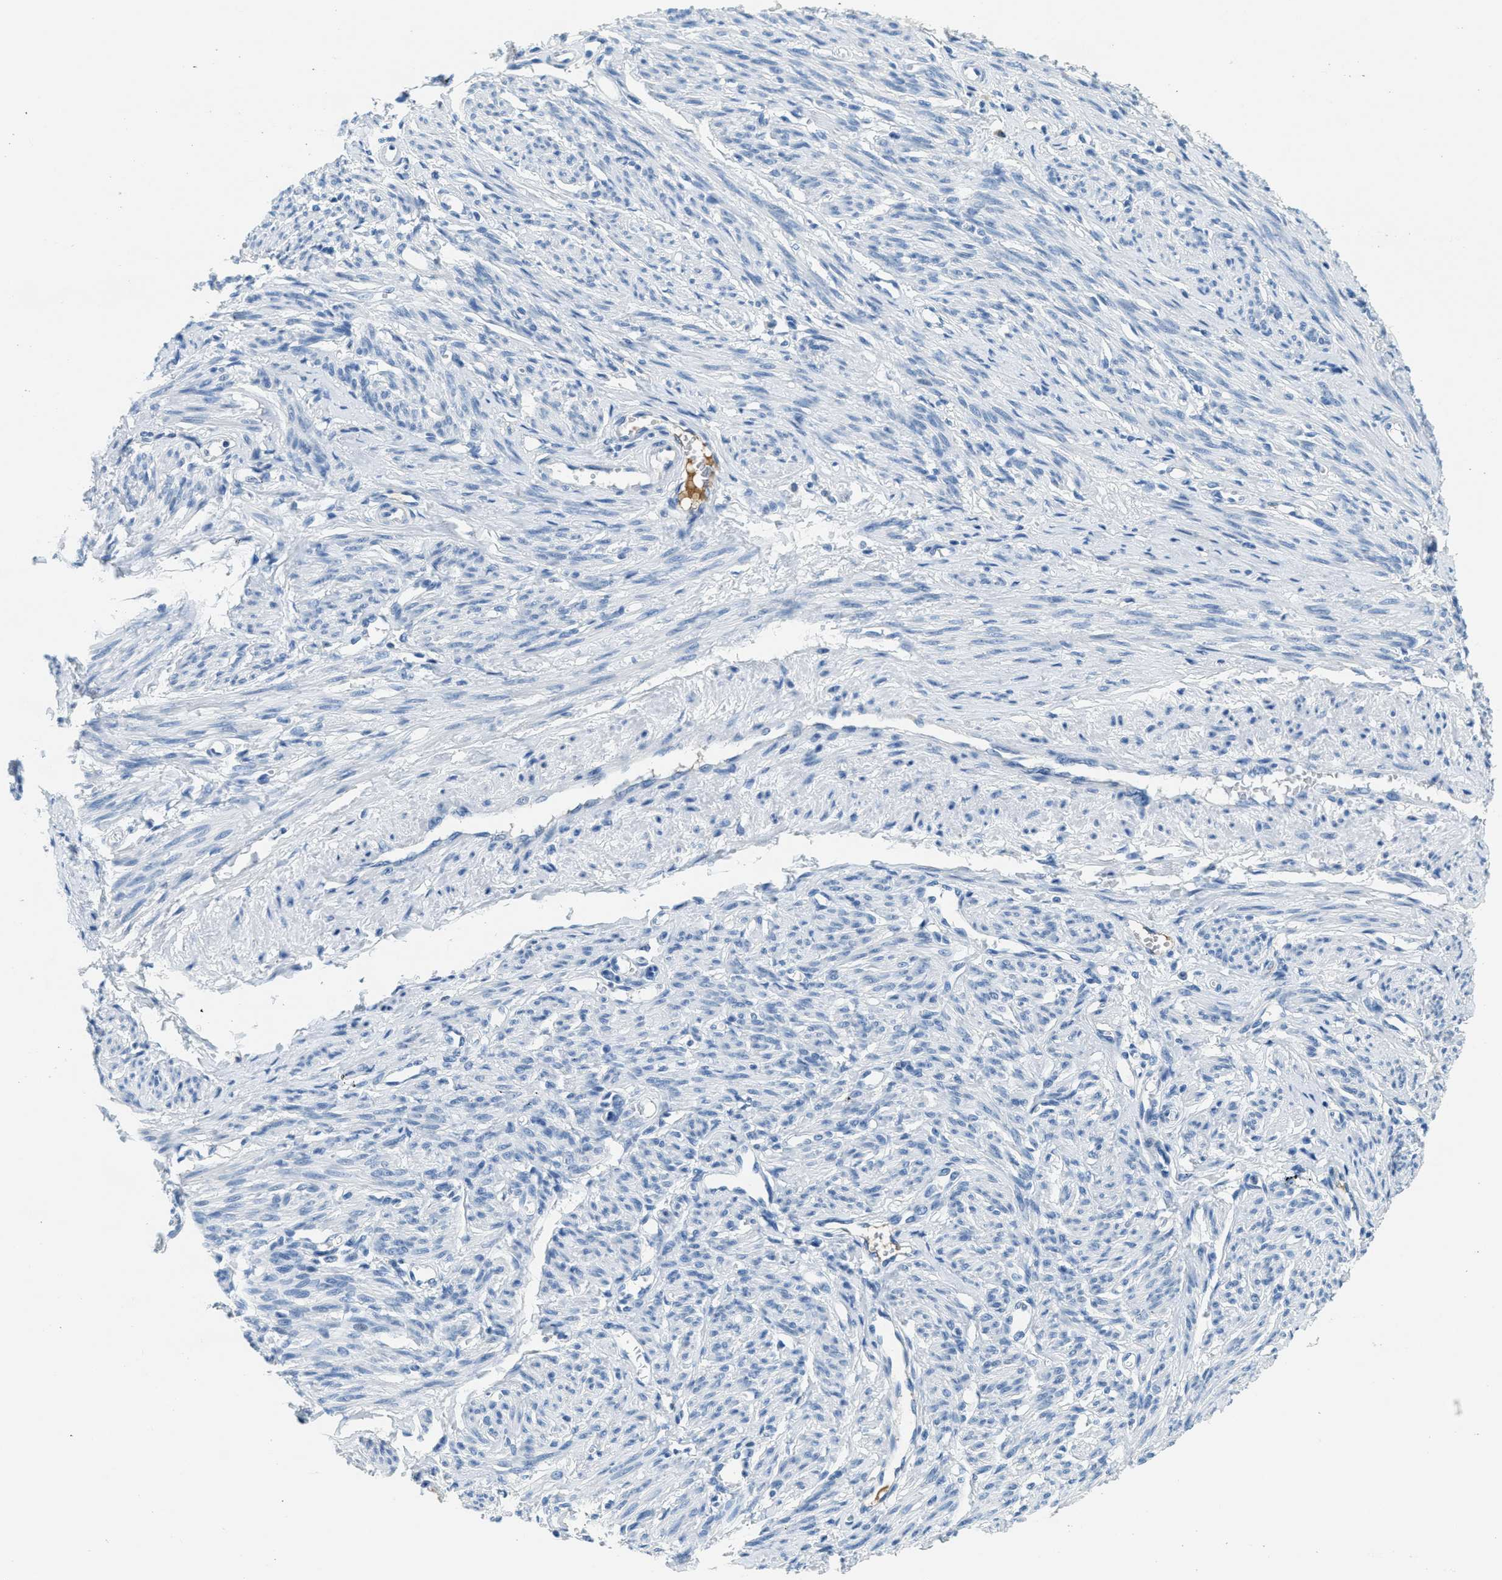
{"staining": {"intensity": "negative", "quantity": "none", "location": "none"}, "tissue": "smooth muscle", "cell_type": "Smooth muscle cells", "image_type": "normal", "snomed": [{"axis": "morphology", "description": "Normal tissue, NOS"}, {"axis": "topography", "description": "Smooth muscle"}], "caption": "Immunohistochemistry (IHC) photomicrograph of unremarkable smooth muscle: human smooth muscle stained with DAB reveals no significant protein expression in smooth muscle cells. (Immunohistochemistry (IHC), brightfield microscopy, high magnification).", "gene": "A2M", "patient": {"sex": "female", "age": 65}}